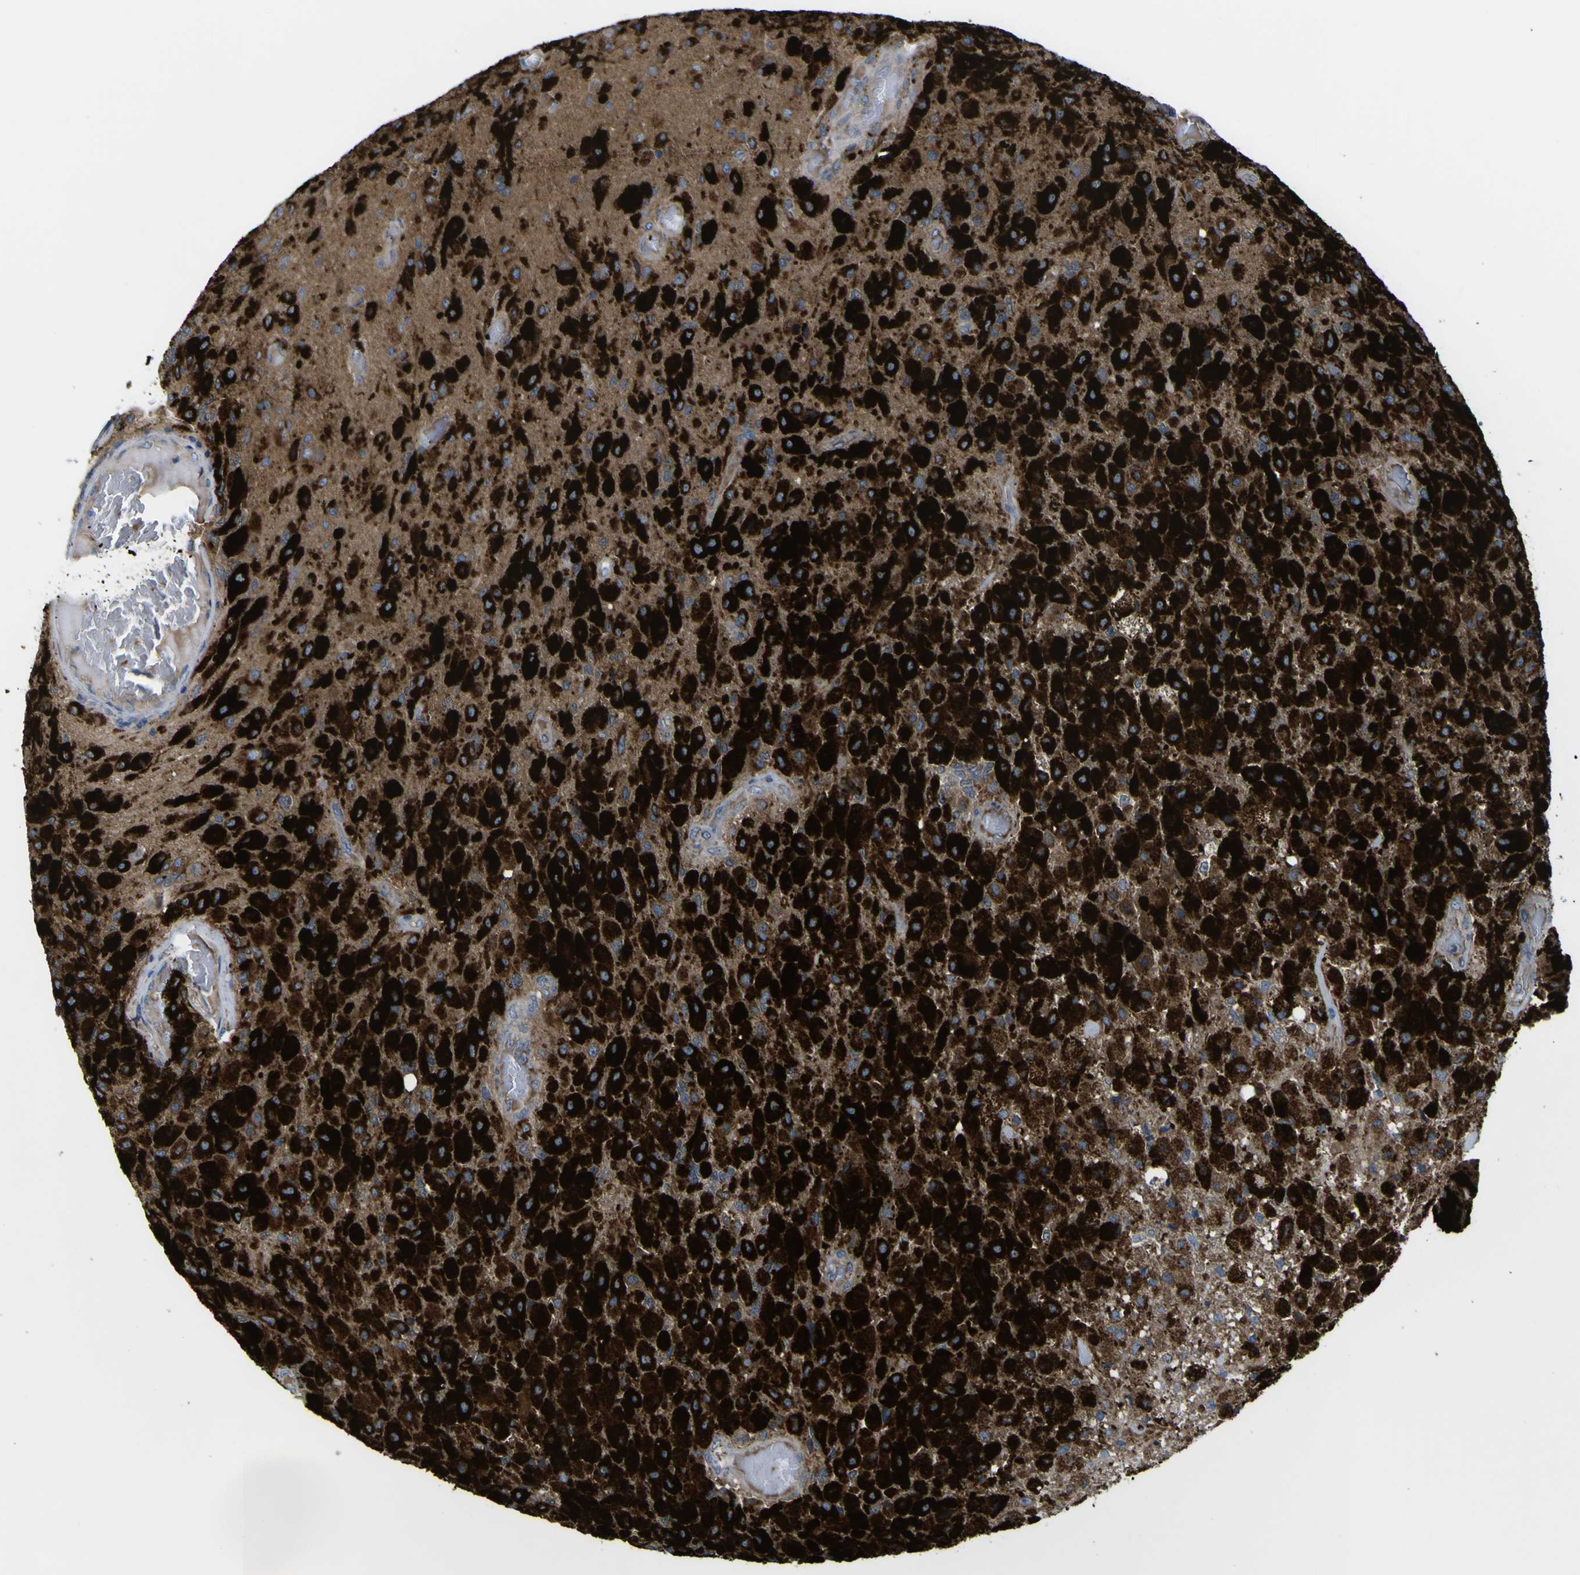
{"staining": {"intensity": "strong", "quantity": ">75%", "location": "cytoplasmic/membranous"}, "tissue": "glioma", "cell_type": "Tumor cells", "image_type": "cancer", "snomed": [{"axis": "morphology", "description": "Normal tissue, NOS"}, {"axis": "morphology", "description": "Glioma, malignant, High grade"}, {"axis": "topography", "description": "Cerebral cortex"}], "caption": "Human glioma stained with a brown dye demonstrates strong cytoplasmic/membranous positive staining in about >75% of tumor cells.", "gene": "CST3", "patient": {"sex": "male", "age": 77}}